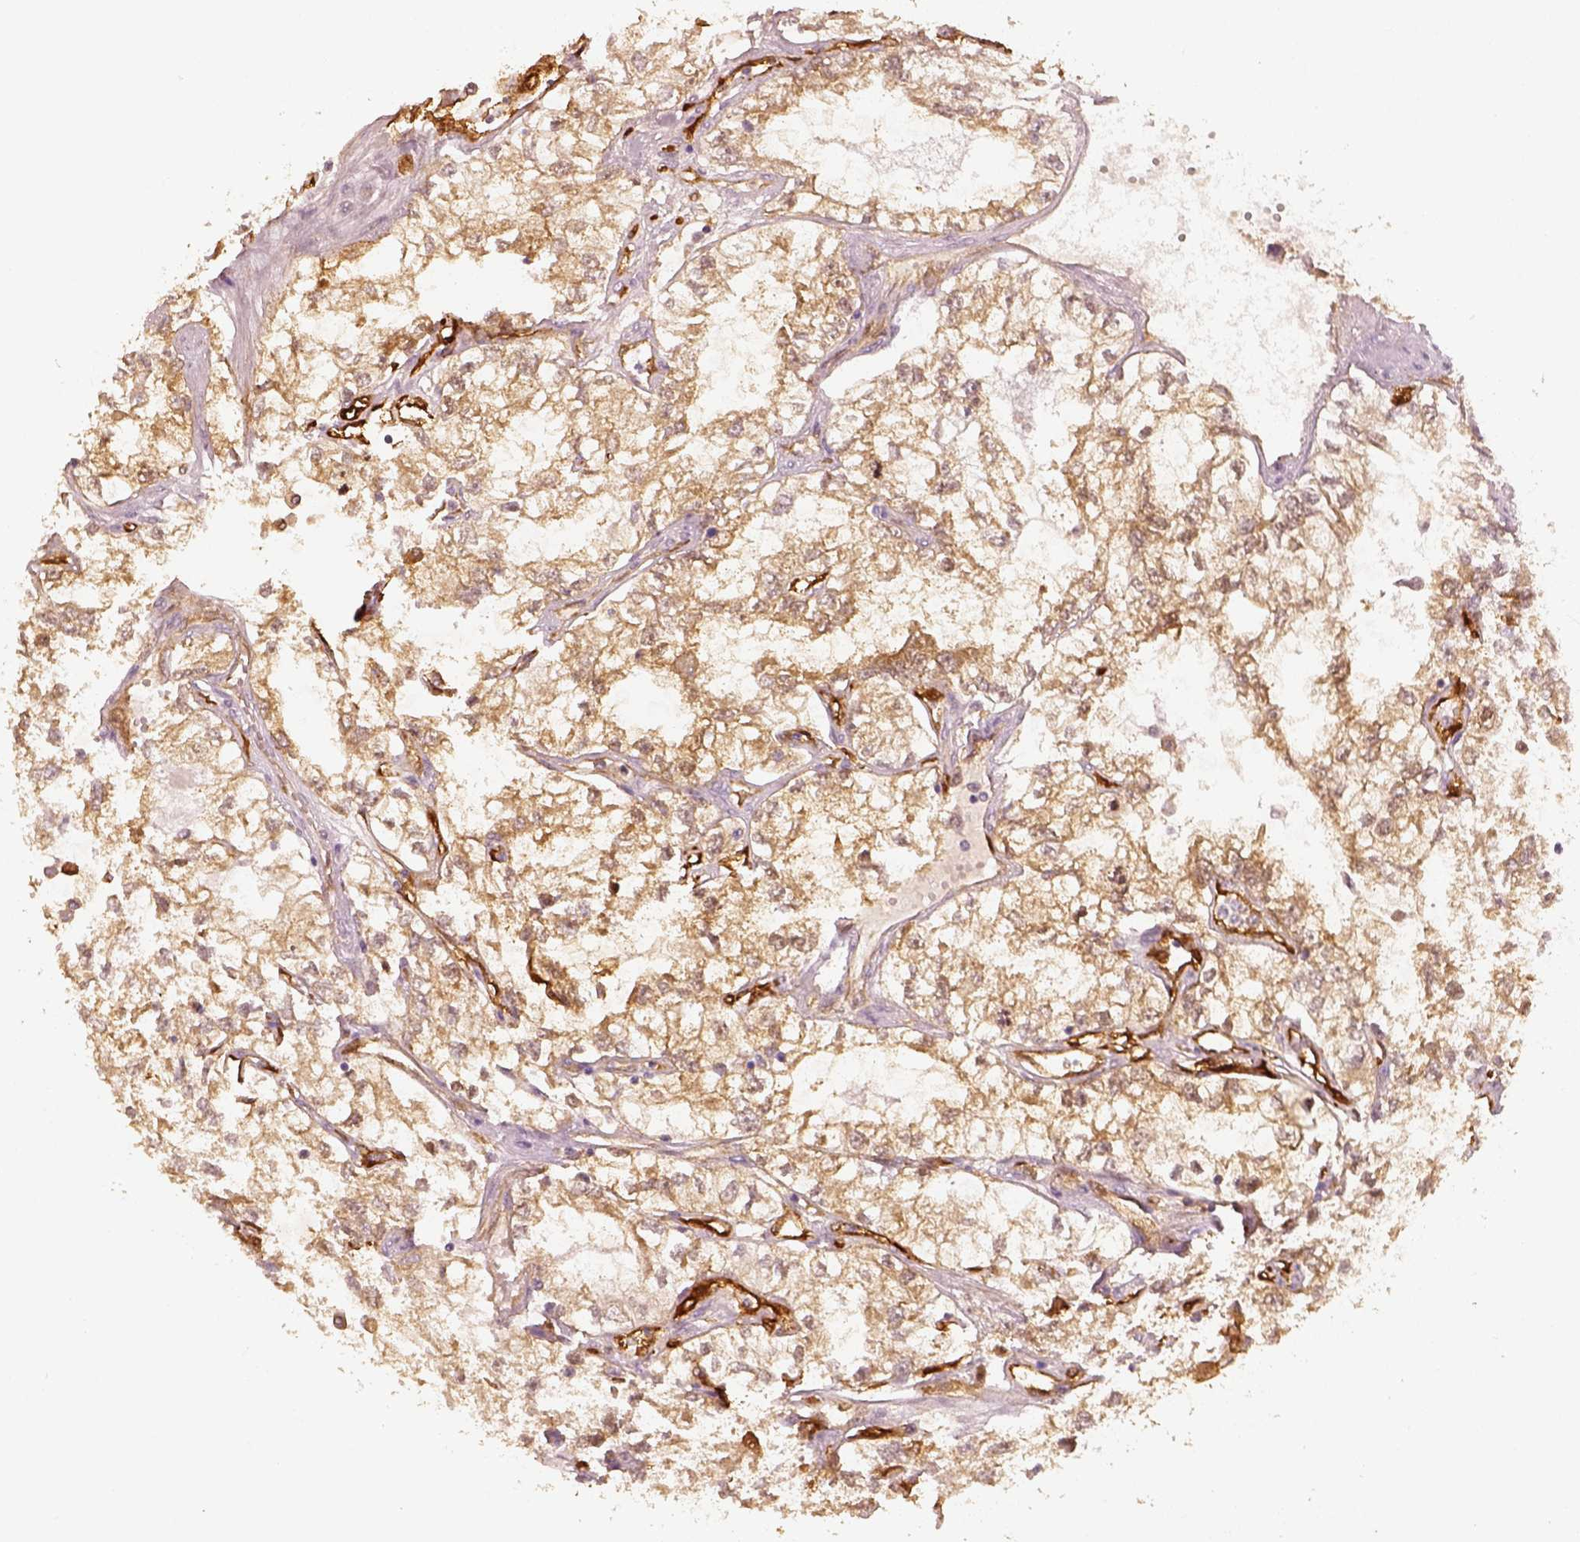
{"staining": {"intensity": "weak", "quantity": ">75%", "location": "cytoplasmic/membranous"}, "tissue": "renal cancer", "cell_type": "Tumor cells", "image_type": "cancer", "snomed": [{"axis": "morphology", "description": "Adenocarcinoma, NOS"}, {"axis": "topography", "description": "Kidney"}], "caption": "Protein staining displays weak cytoplasmic/membranous positivity in about >75% of tumor cells in adenocarcinoma (renal).", "gene": "FSCN1", "patient": {"sex": "female", "age": 59}}